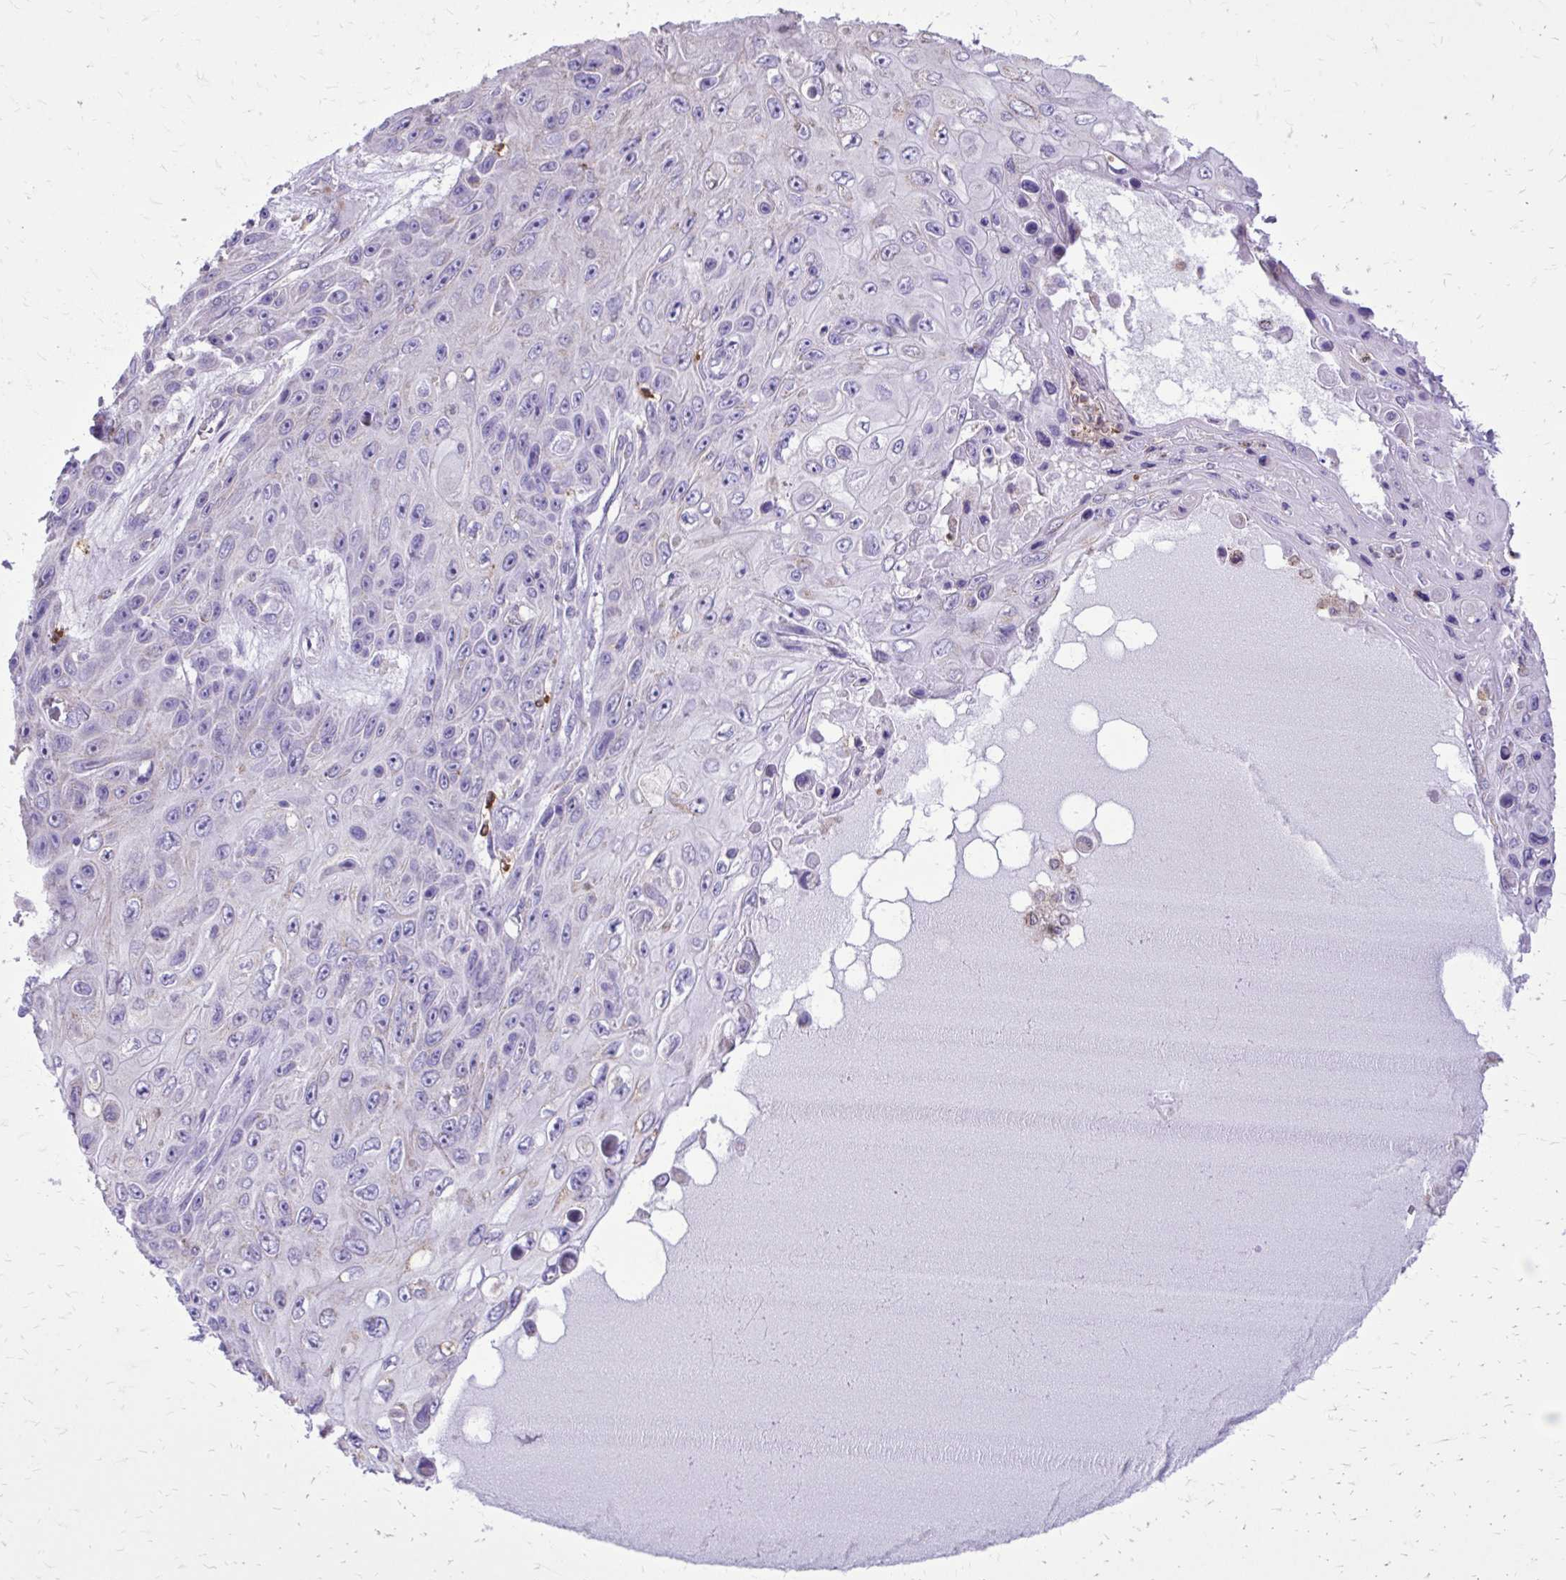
{"staining": {"intensity": "negative", "quantity": "none", "location": "none"}, "tissue": "skin cancer", "cell_type": "Tumor cells", "image_type": "cancer", "snomed": [{"axis": "morphology", "description": "Squamous cell carcinoma, NOS"}, {"axis": "topography", "description": "Skin"}], "caption": "This is a image of IHC staining of skin cancer (squamous cell carcinoma), which shows no positivity in tumor cells. The staining is performed using DAB brown chromogen with nuclei counter-stained in using hematoxylin.", "gene": "CAT", "patient": {"sex": "male", "age": 82}}